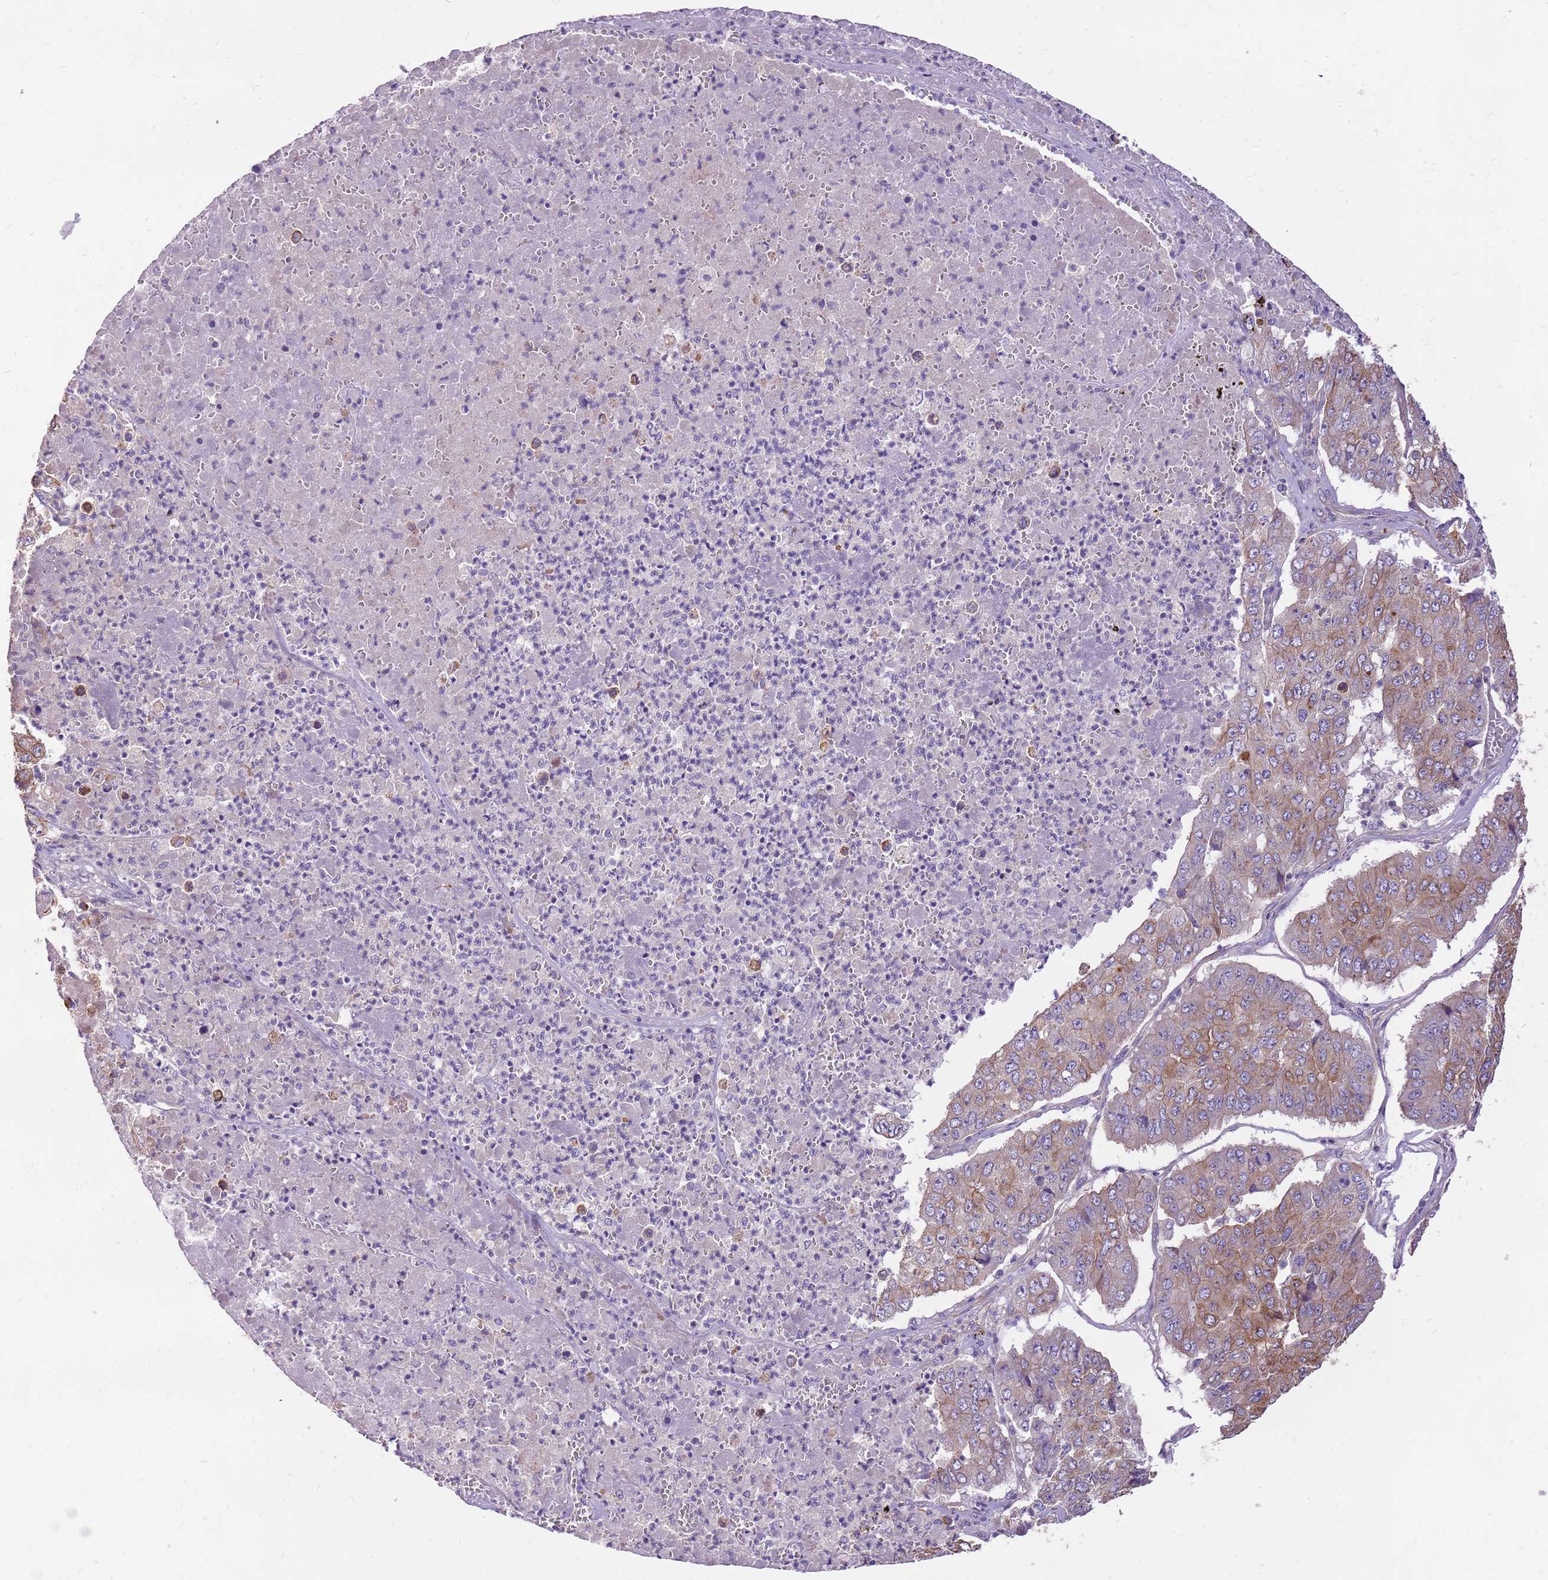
{"staining": {"intensity": "moderate", "quantity": "25%-75%", "location": "cytoplasmic/membranous"}, "tissue": "pancreatic cancer", "cell_type": "Tumor cells", "image_type": "cancer", "snomed": [{"axis": "morphology", "description": "Adenocarcinoma, NOS"}, {"axis": "topography", "description": "Pancreas"}], "caption": "Moderate cytoplasmic/membranous positivity for a protein is present in approximately 25%-75% of tumor cells of pancreatic cancer using immunohistochemistry (IHC).", "gene": "WASHC4", "patient": {"sex": "male", "age": 50}}